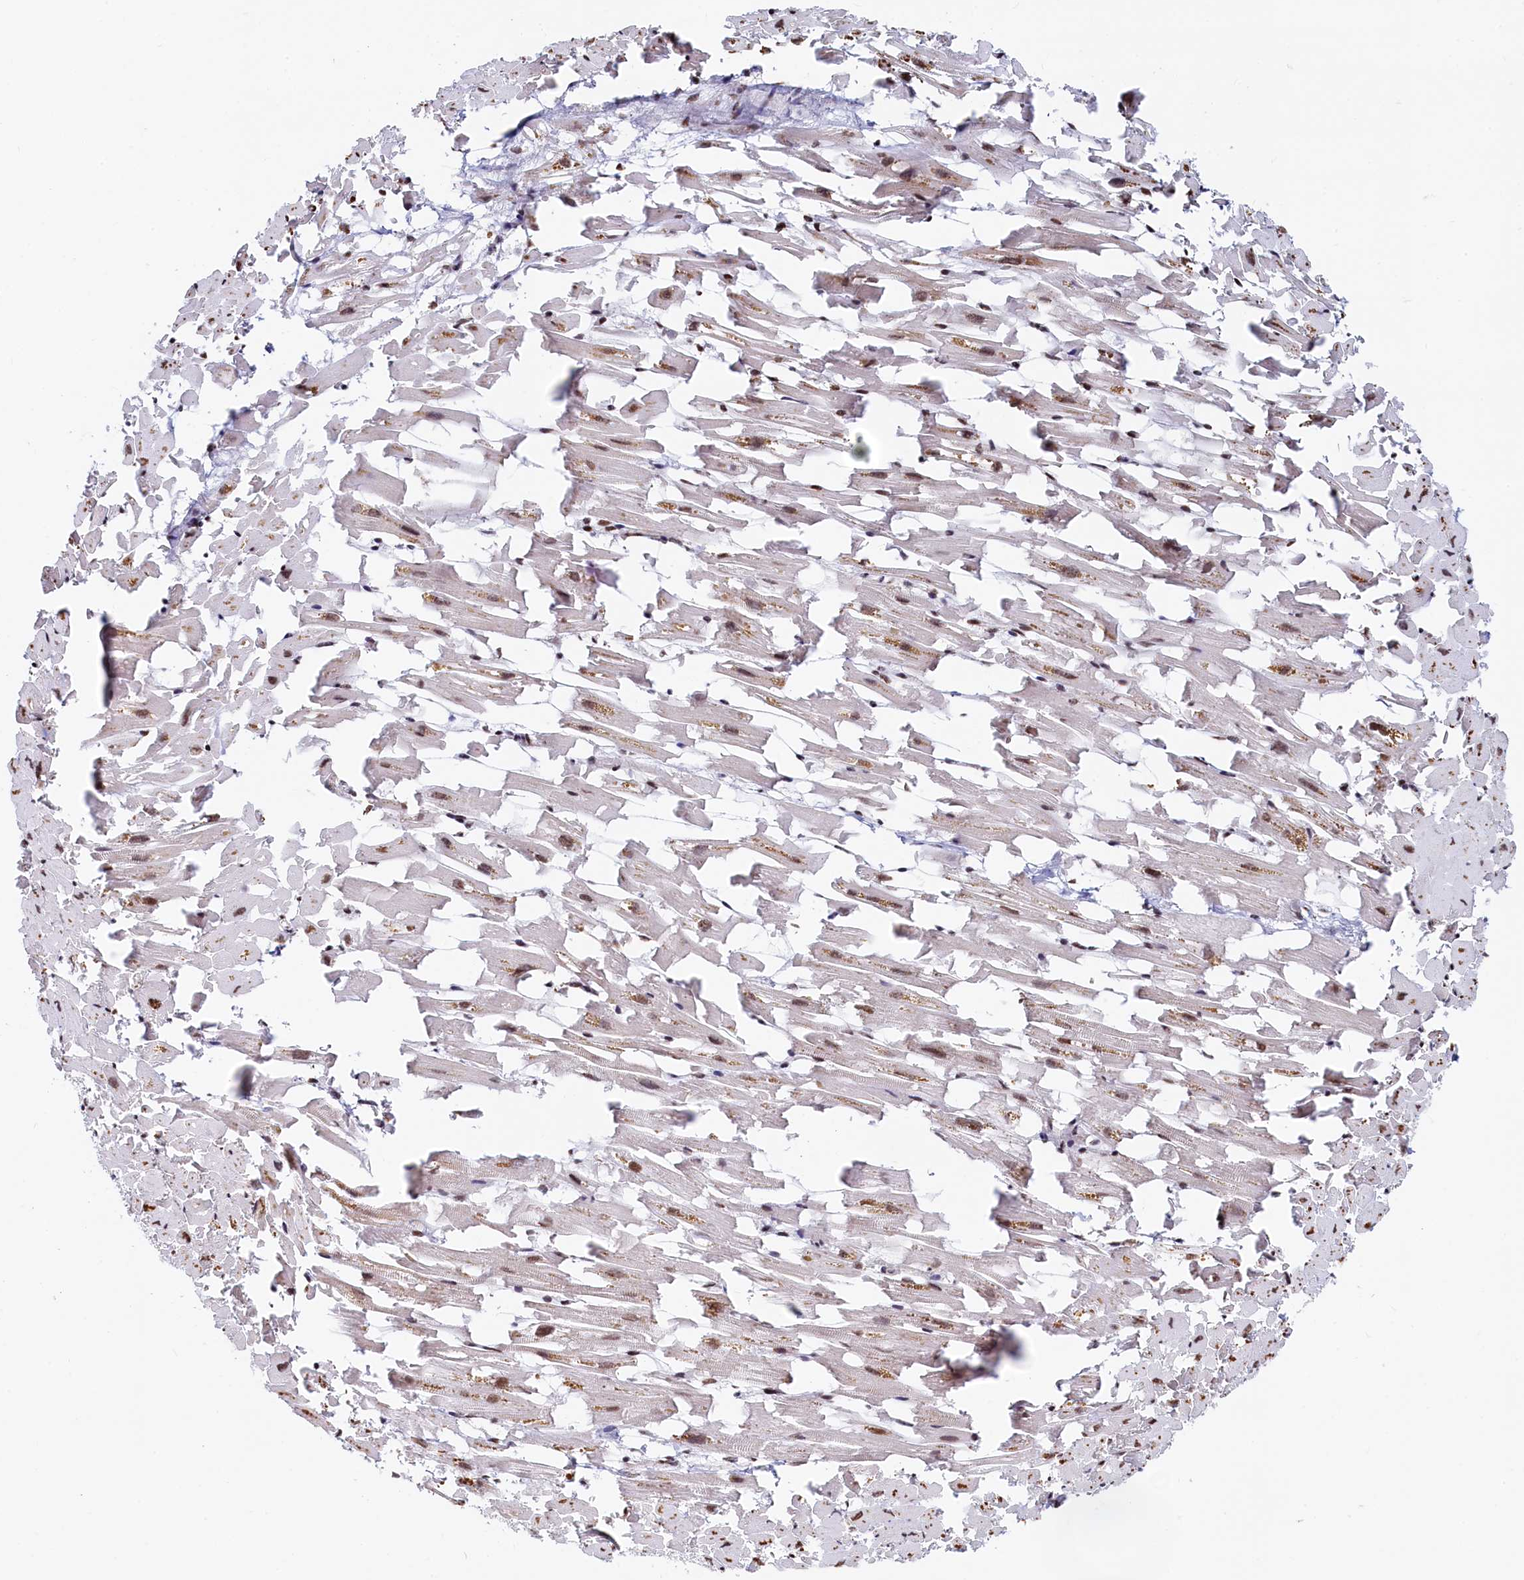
{"staining": {"intensity": "moderate", "quantity": "25%-75%", "location": "cytoplasmic/membranous,nuclear"}, "tissue": "heart muscle", "cell_type": "Cardiomyocytes", "image_type": "normal", "snomed": [{"axis": "morphology", "description": "Normal tissue, NOS"}, {"axis": "topography", "description": "Heart"}], "caption": "Moderate cytoplasmic/membranous,nuclear expression for a protein is present in approximately 25%-75% of cardiomyocytes of unremarkable heart muscle using IHC.", "gene": "HDGFL3", "patient": {"sex": "female", "age": 64}}